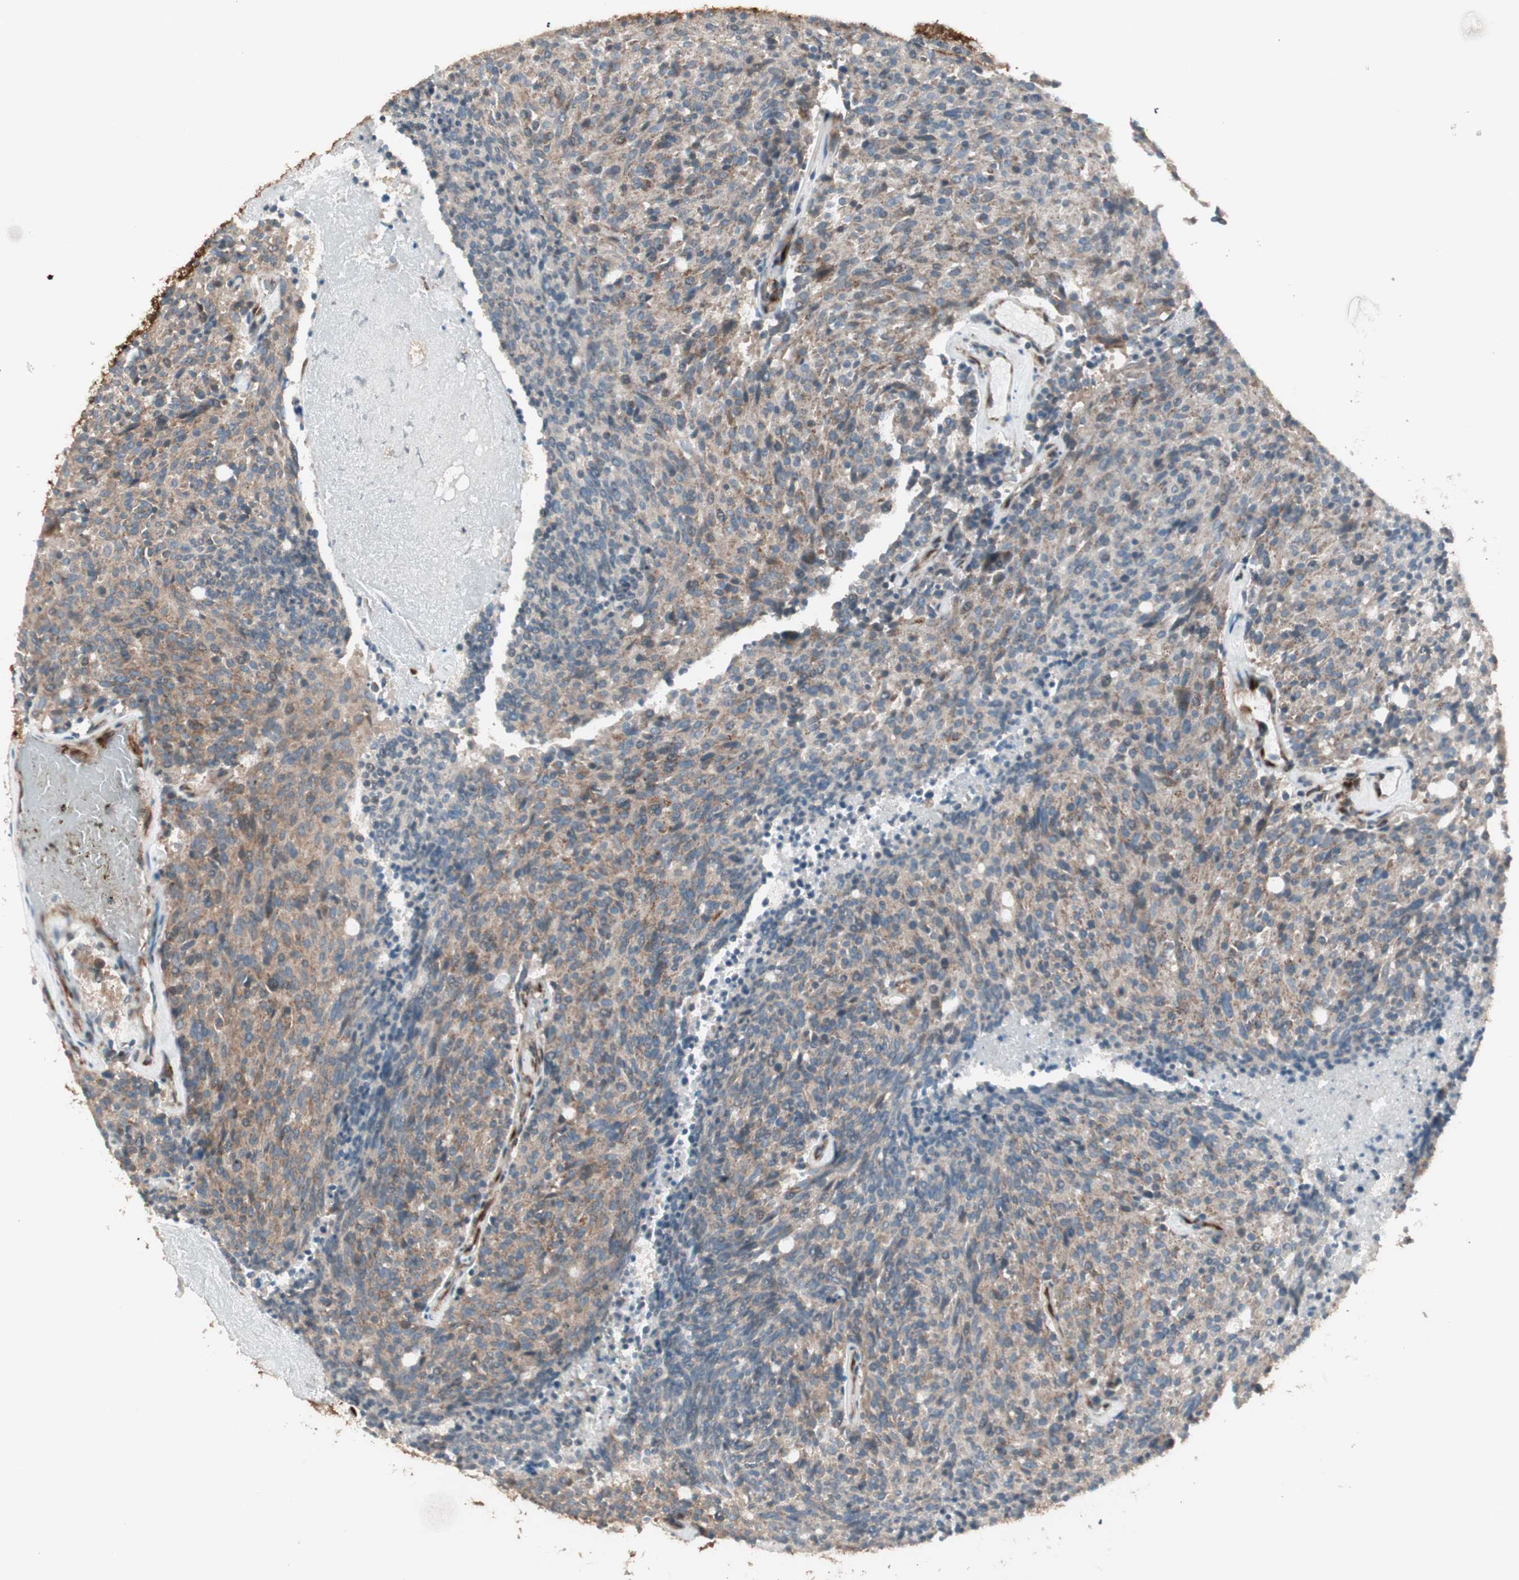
{"staining": {"intensity": "weak", "quantity": "25%-75%", "location": "cytoplasmic/membranous"}, "tissue": "carcinoid", "cell_type": "Tumor cells", "image_type": "cancer", "snomed": [{"axis": "morphology", "description": "Carcinoid, malignant, NOS"}, {"axis": "topography", "description": "Pancreas"}], "caption": "The image shows a brown stain indicating the presence of a protein in the cytoplasmic/membranous of tumor cells in carcinoid. (brown staining indicates protein expression, while blue staining denotes nuclei).", "gene": "PPP2R5E", "patient": {"sex": "female", "age": 54}}